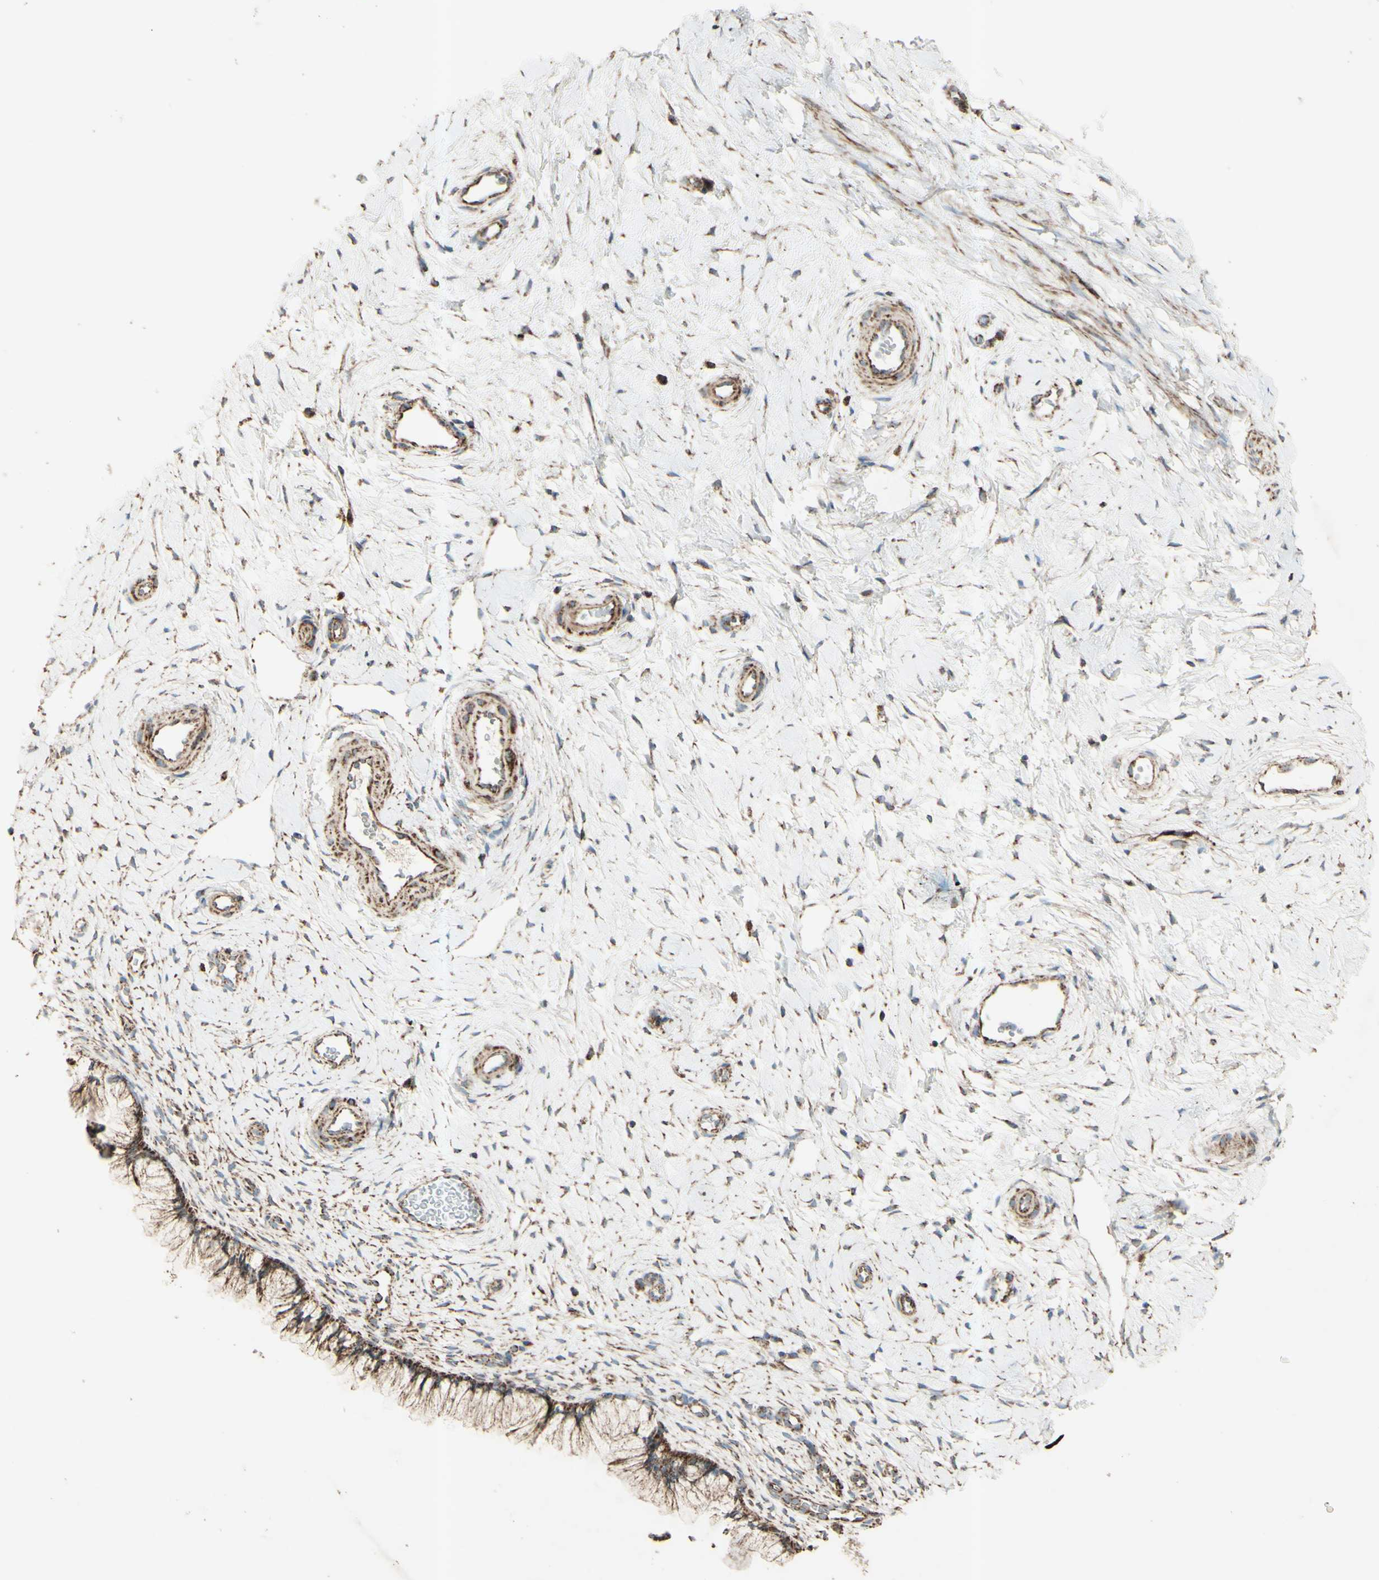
{"staining": {"intensity": "strong", "quantity": ">75%", "location": "cytoplasmic/membranous"}, "tissue": "cervix", "cell_type": "Glandular cells", "image_type": "normal", "snomed": [{"axis": "morphology", "description": "Normal tissue, NOS"}, {"axis": "topography", "description": "Cervix"}], "caption": "This photomicrograph displays immunohistochemistry staining of benign cervix, with high strong cytoplasmic/membranous expression in about >75% of glandular cells.", "gene": "RHOT1", "patient": {"sex": "female", "age": 65}}